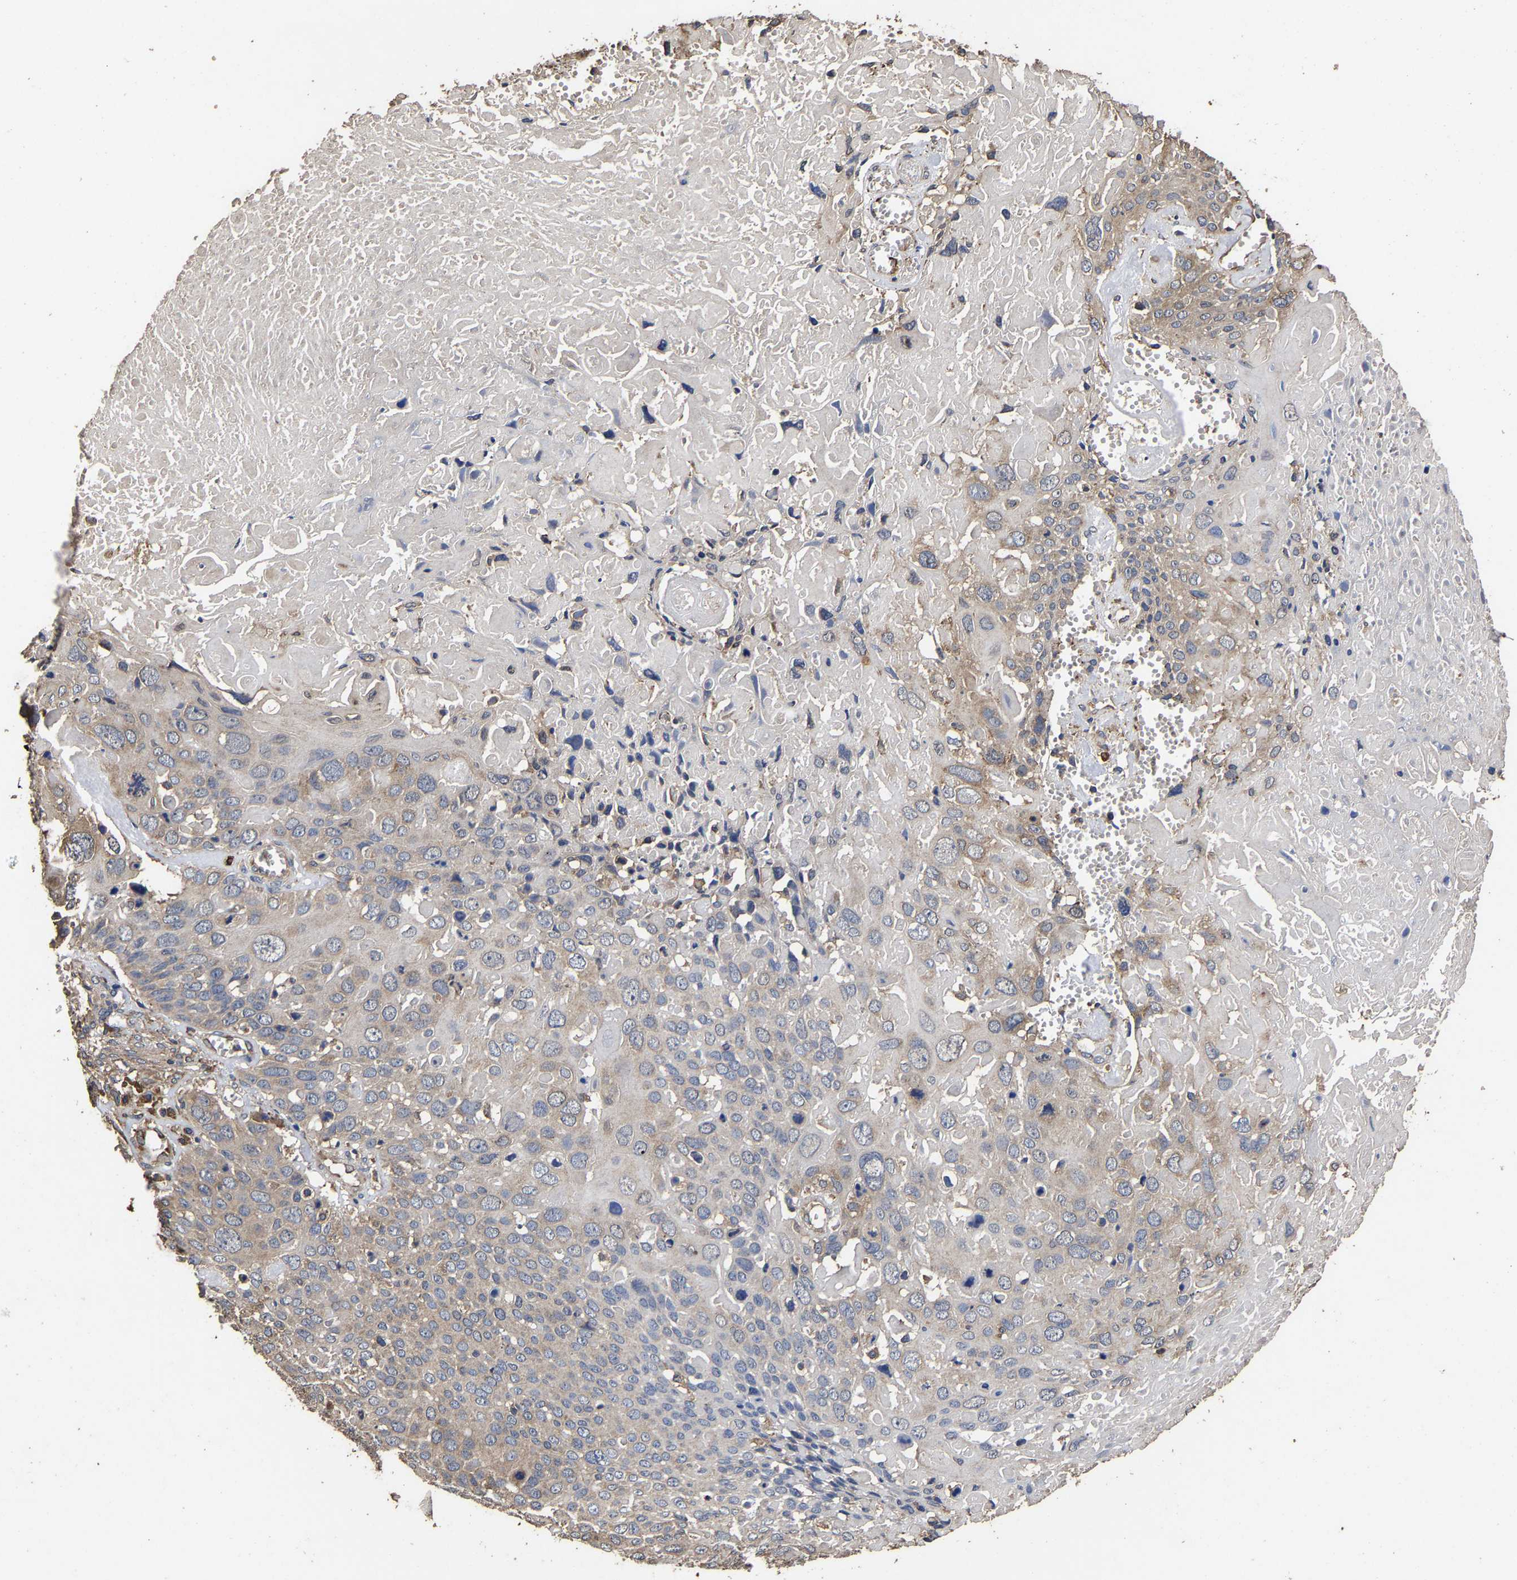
{"staining": {"intensity": "weak", "quantity": "<25%", "location": "cytoplasmic/membranous"}, "tissue": "cervical cancer", "cell_type": "Tumor cells", "image_type": "cancer", "snomed": [{"axis": "morphology", "description": "Squamous cell carcinoma, NOS"}, {"axis": "topography", "description": "Cervix"}], "caption": "This image is of cervical squamous cell carcinoma stained with IHC to label a protein in brown with the nuclei are counter-stained blue. There is no staining in tumor cells. (DAB immunohistochemistry (IHC) with hematoxylin counter stain).", "gene": "ITCH", "patient": {"sex": "female", "age": 74}}